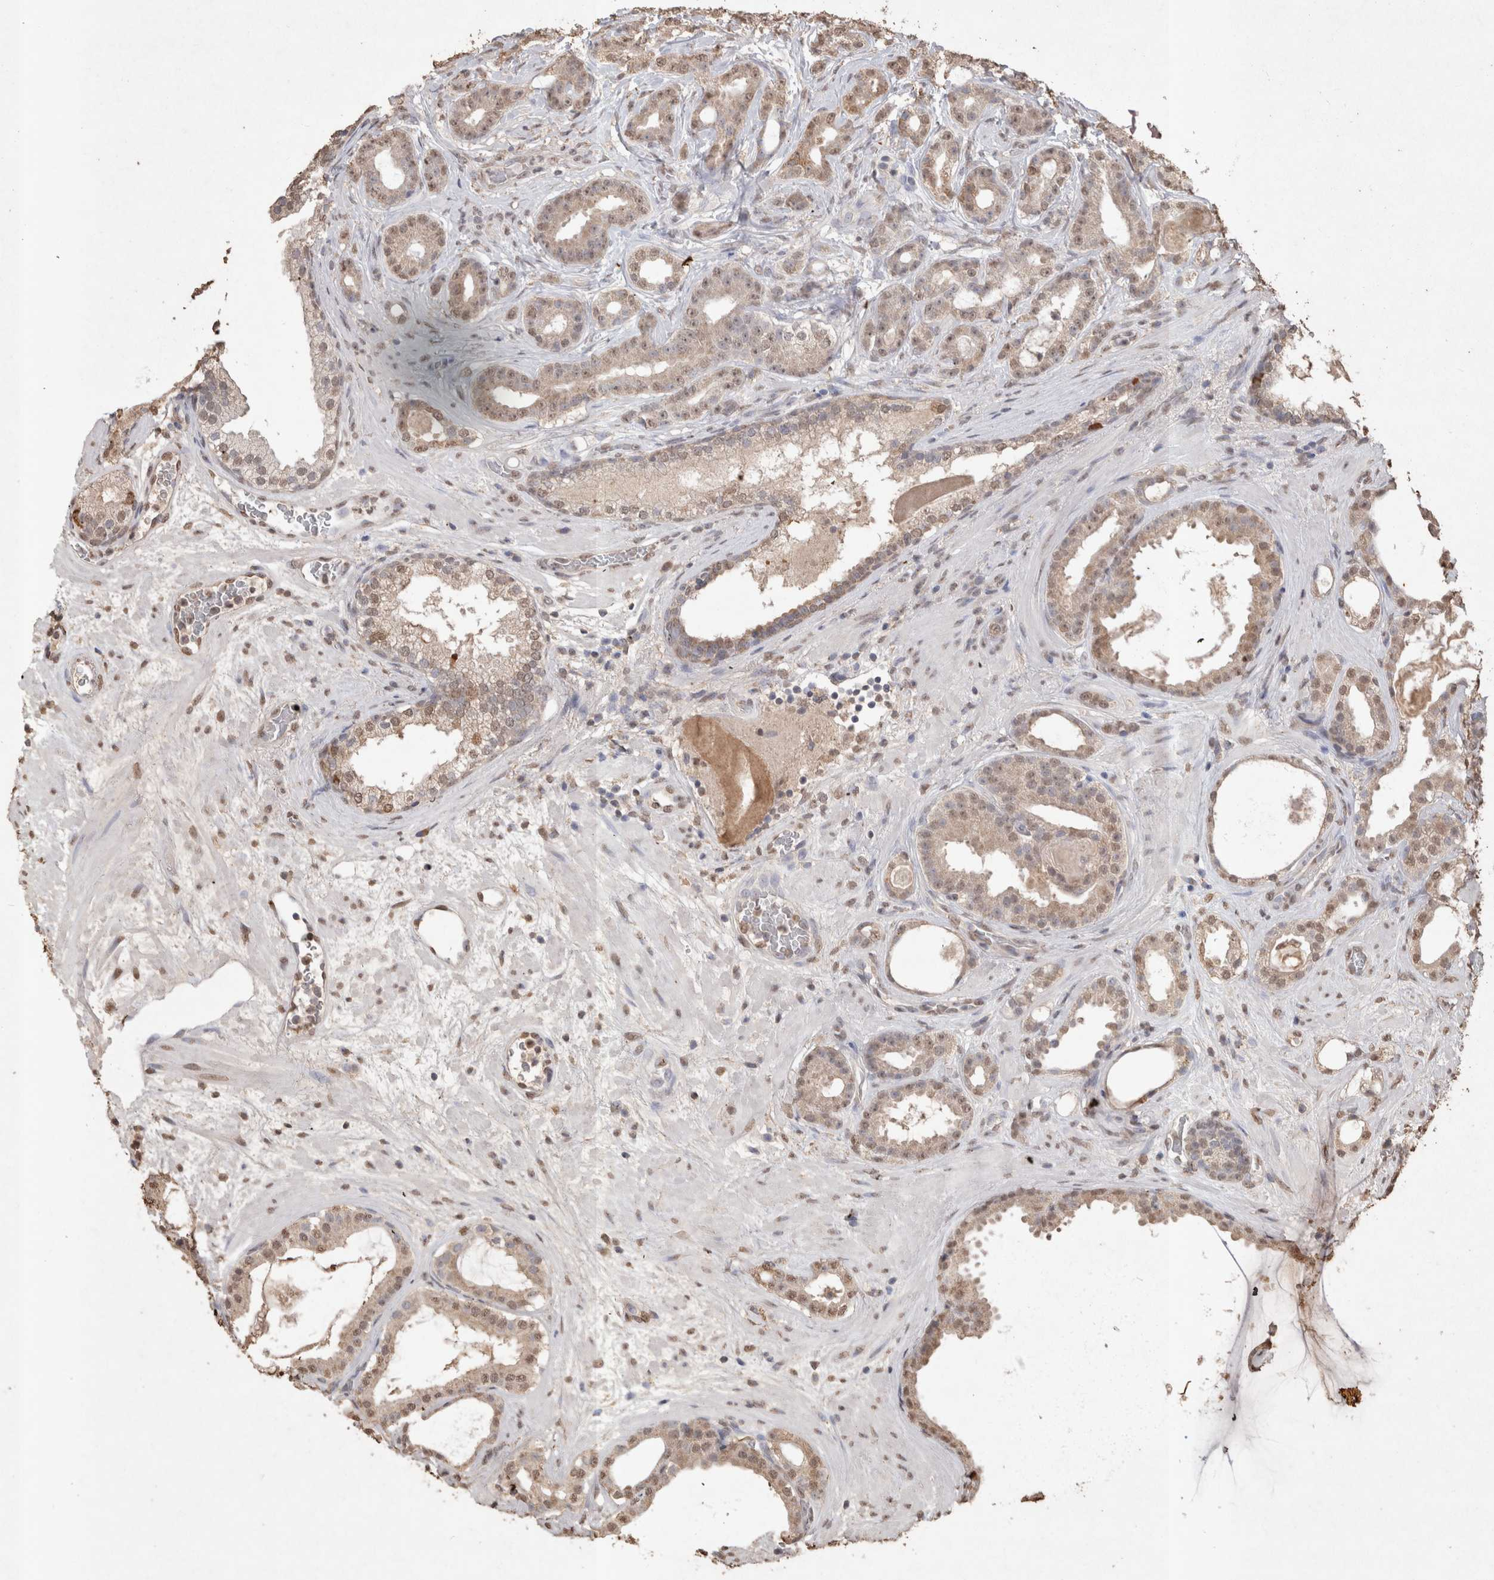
{"staining": {"intensity": "weak", "quantity": ">75%", "location": "nuclear"}, "tissue": "prostate cancer", "cell_type": "Tumor cells", "image_type": "cancer", "snomed": [{"axis": "morphology", "description": "Adenocarcinoma, High grade"}, {"axis": "topography", "description": "Prostate"}], "caption": "Protein analysis of adenocarcinoma (high-grade) (prostate) tissue exhibits weak nuclear positivity in about >75% of tumor cells. (DAB IHC, brown staining for protein, blue staining for nuclei).", "gene": "MLX", "patient": {"sex": "male", "age": 60}}